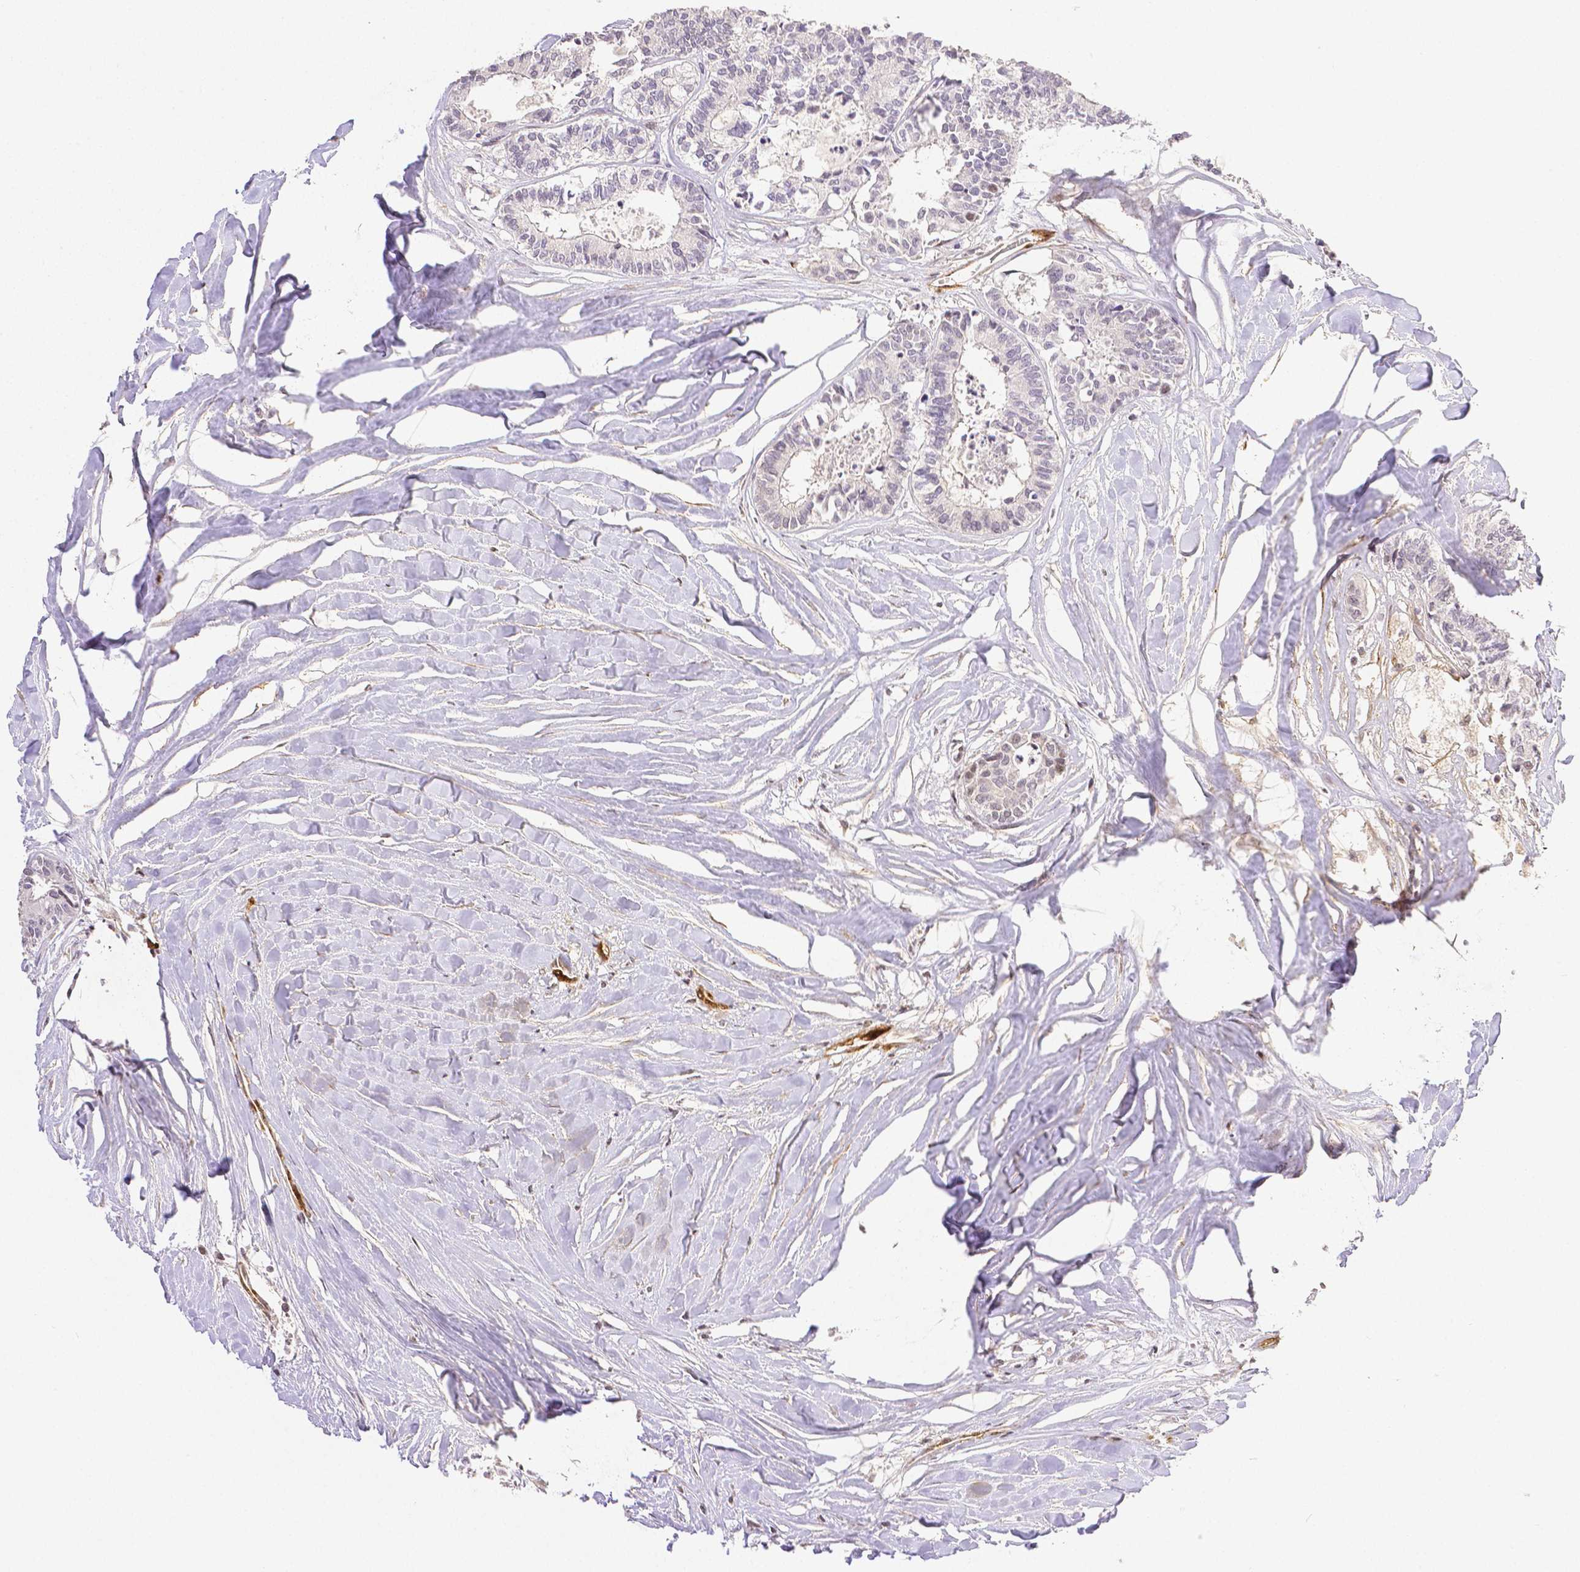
{"staining": {"intensity": "negative", "quantity": "none", "location": "none"}, "tissue": "colorectal cancer", "cell_type": "Tumor cells", "image_type": "cancer", "snomed": [{"axis": "morphology", "description": "Adenocarcinoma, NOS"}, {"axis": "topography", "description": "Colon"}, {"axis": "topography", "description": "Rectum"}], "caption": "Immunohistochemical staining of human colorectal cancer shows no significant staining in tumor cells.", "gene": "THY1", "patient": {"sex": "male", "age": 57}}